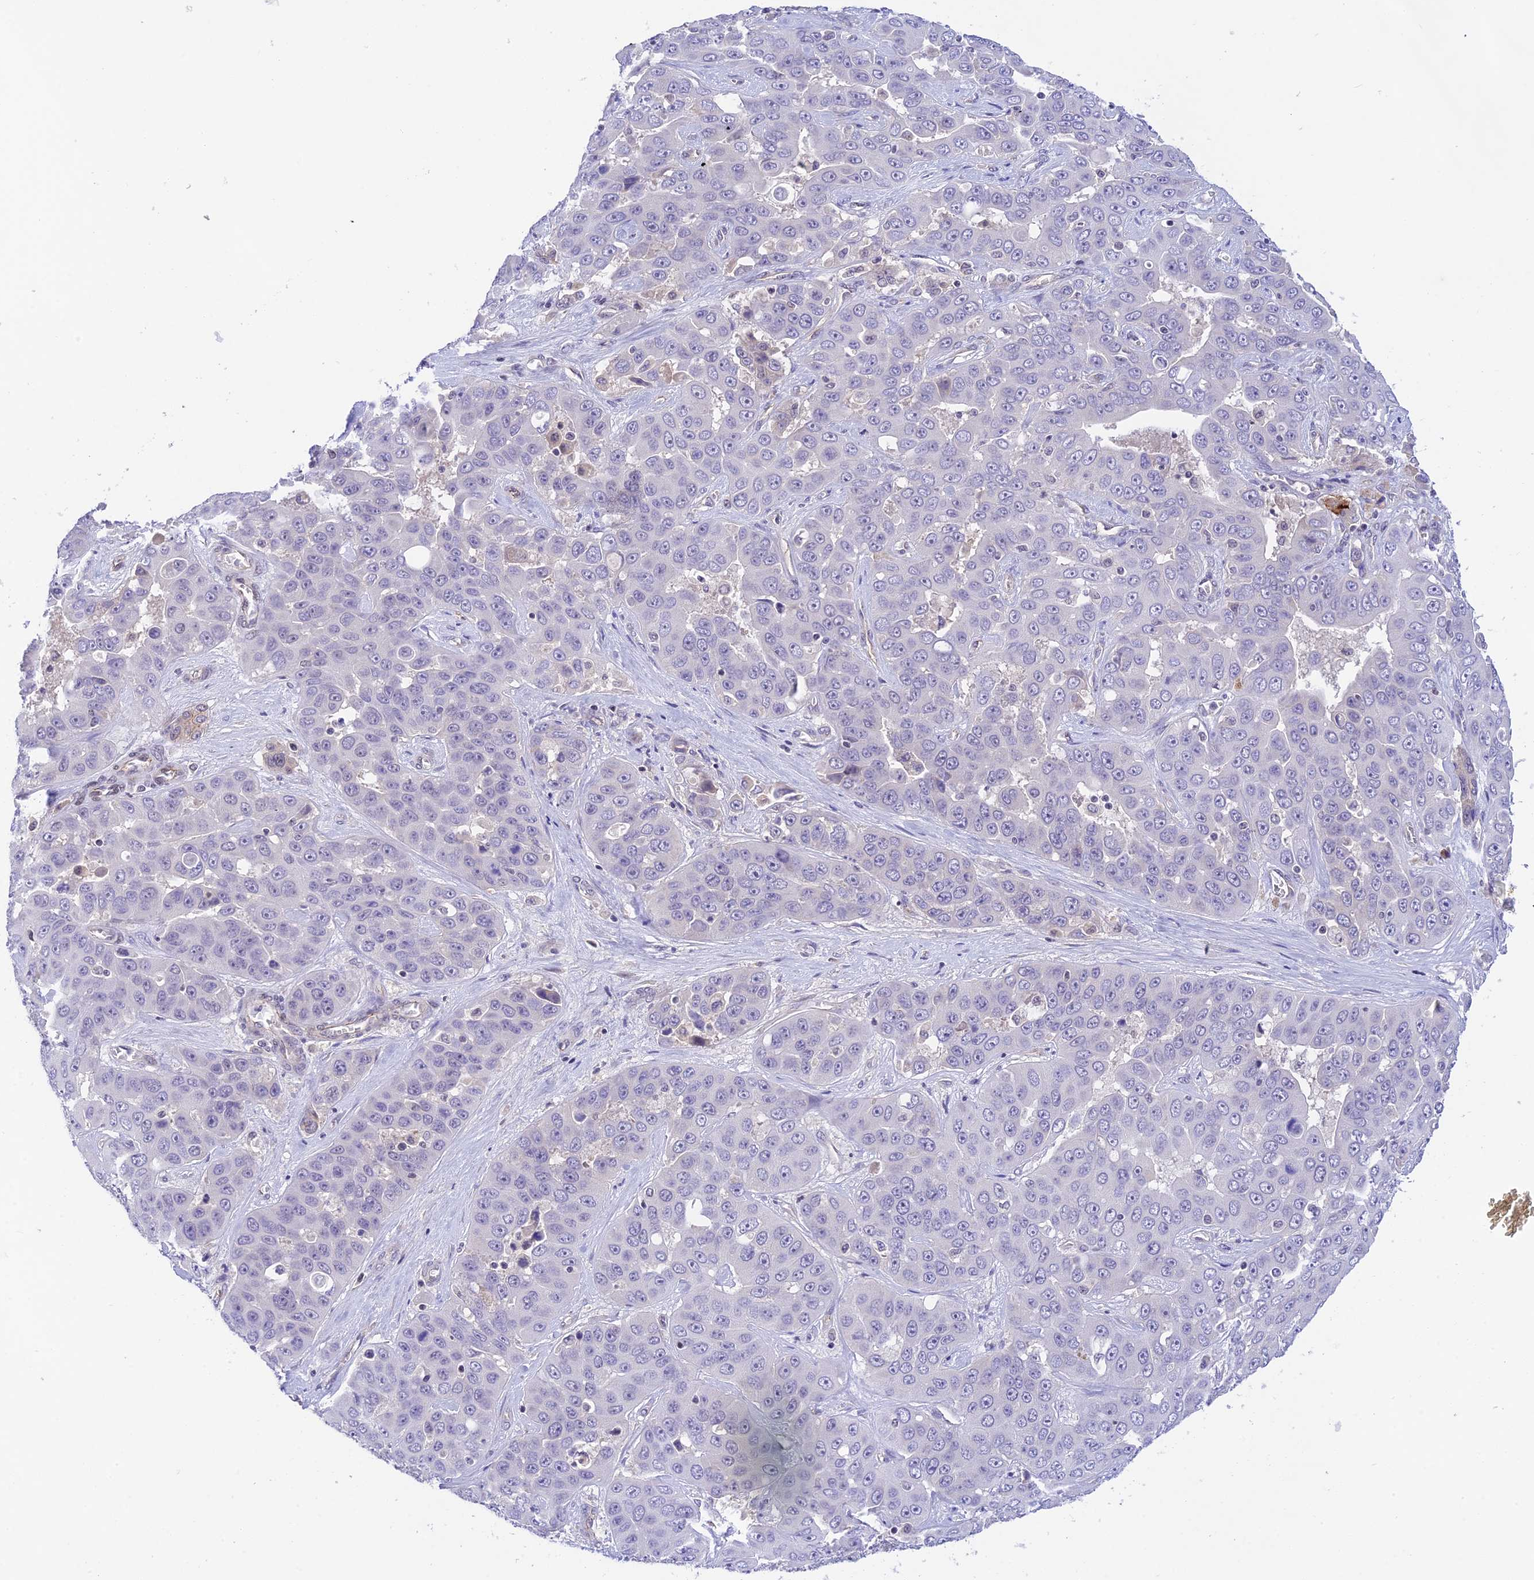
{"staining": {"intensity": "negative", "quantity": "none", "location": "none"}, "tissue": "liver cancer", "cell_type": "Tumor cells", "image_type": "cancer", "snomed": [{"axis": "morphology", "description": "Cholangiocarcinoma"}, {"axis": "topography", "description": "Liver"}], "caption": "IHC histopathology image of liver cholangiocarcinoma stained for a protein (brown), which displays no expression in tumor cells. The staining was performed using DAB to visualize the protein expression in brown, while the nuclei were stained in blue with hematoxylin (Magnification: 20x).", "gene": "THAP11", "patient": {"sex": "female", "age": 52}}